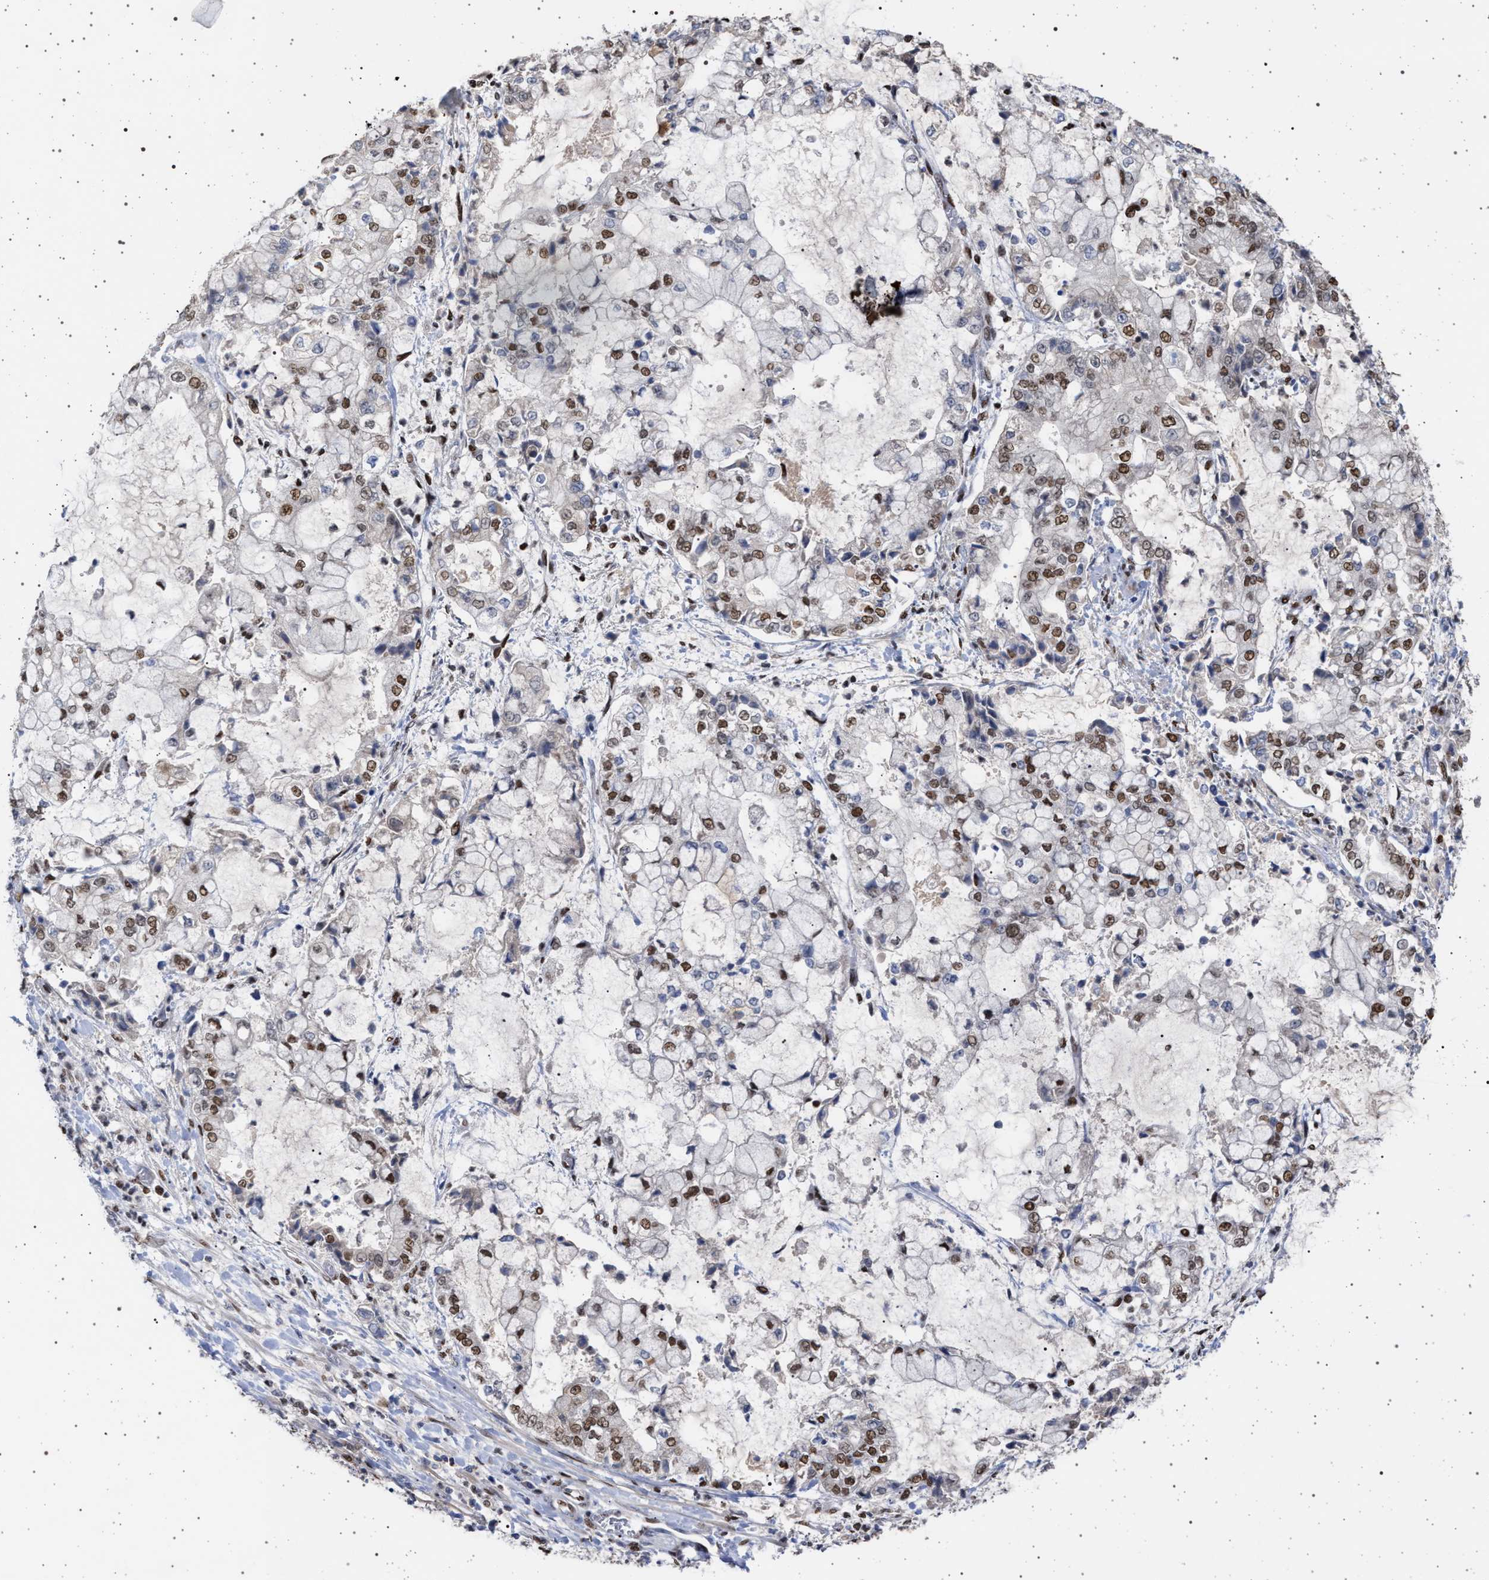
{"staining": {"intensity": "moderate", "quantity": "25%-75%", "location": "nuclear"}, "tissue": "stomach cancer", "cell_type": "Tumor cells", "image_type": "cancer", "snomed": [{"axis": "morphology", "description": "Adenocarcinoma, NOS"}, {"axis": "topography", "description": "Stomach"}], "caption": "The histopathology image reveals staining of stomach cancer (adenocarcinoma), revealing moderate nuclear protein staining (brown color) within tumor cells.", "gene": "PHF12", "patient": {"sex": "male", "age": 76}}